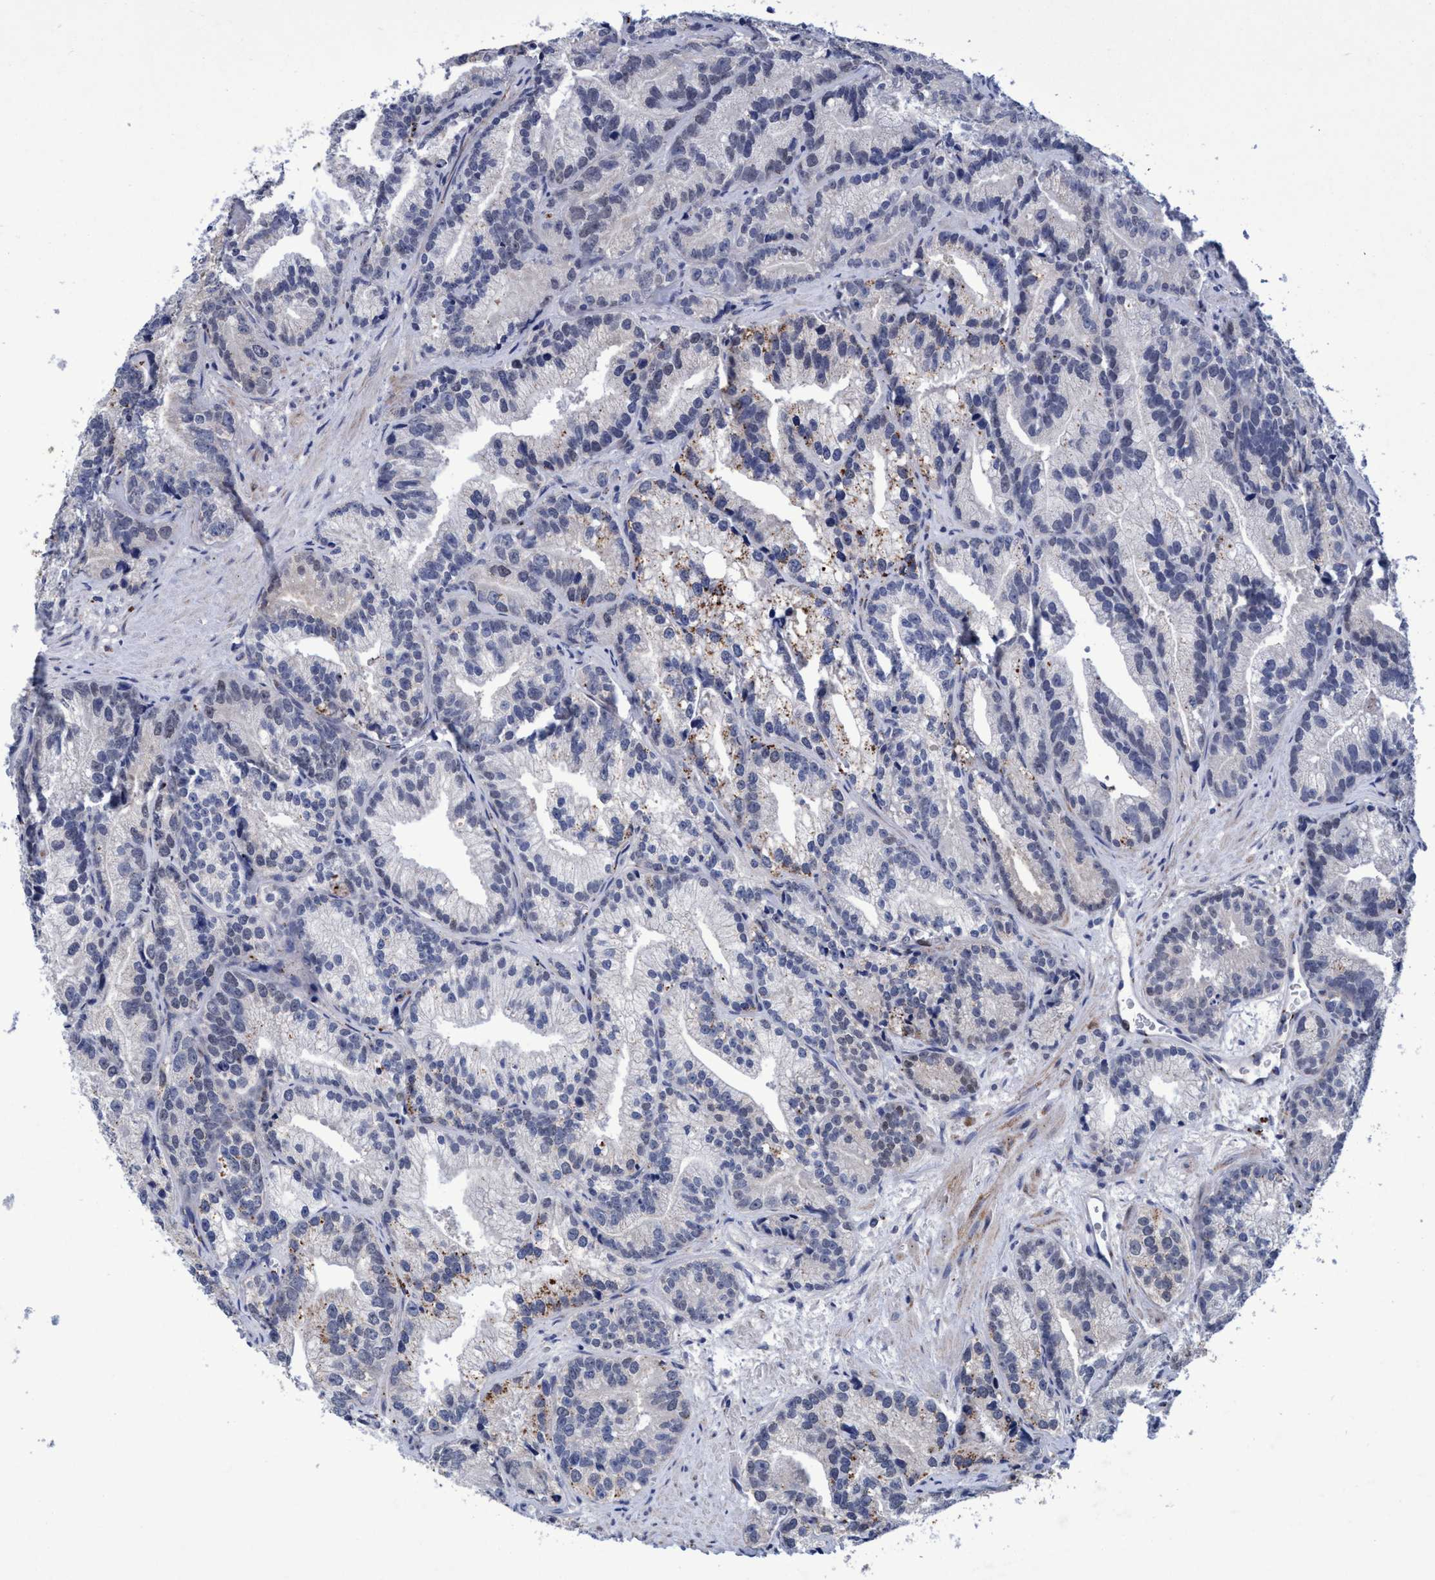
{"staining": {"intensity": "moderate", "quantity": "<25%", "location": "cytoplasmic/membranous"}, "tissue": "prostate cancer", "cell_type": "Tumor cells", "image_type": "cancer", "snomed": [{"axis": "morphology", "description": "Adenocarcinoma, Low grade"}, {"axis": "topography", "description": "Prostate"}], "caption": "Human adenocarcinoma (low-grade) (prostate) stained for a protein (brown) demonstrates moderate cytoplasmic/membranous positive staining in approximately <25% of tumor cells.", "gene": "GRB14", "patient": {"sex": "male", "age": 89}}